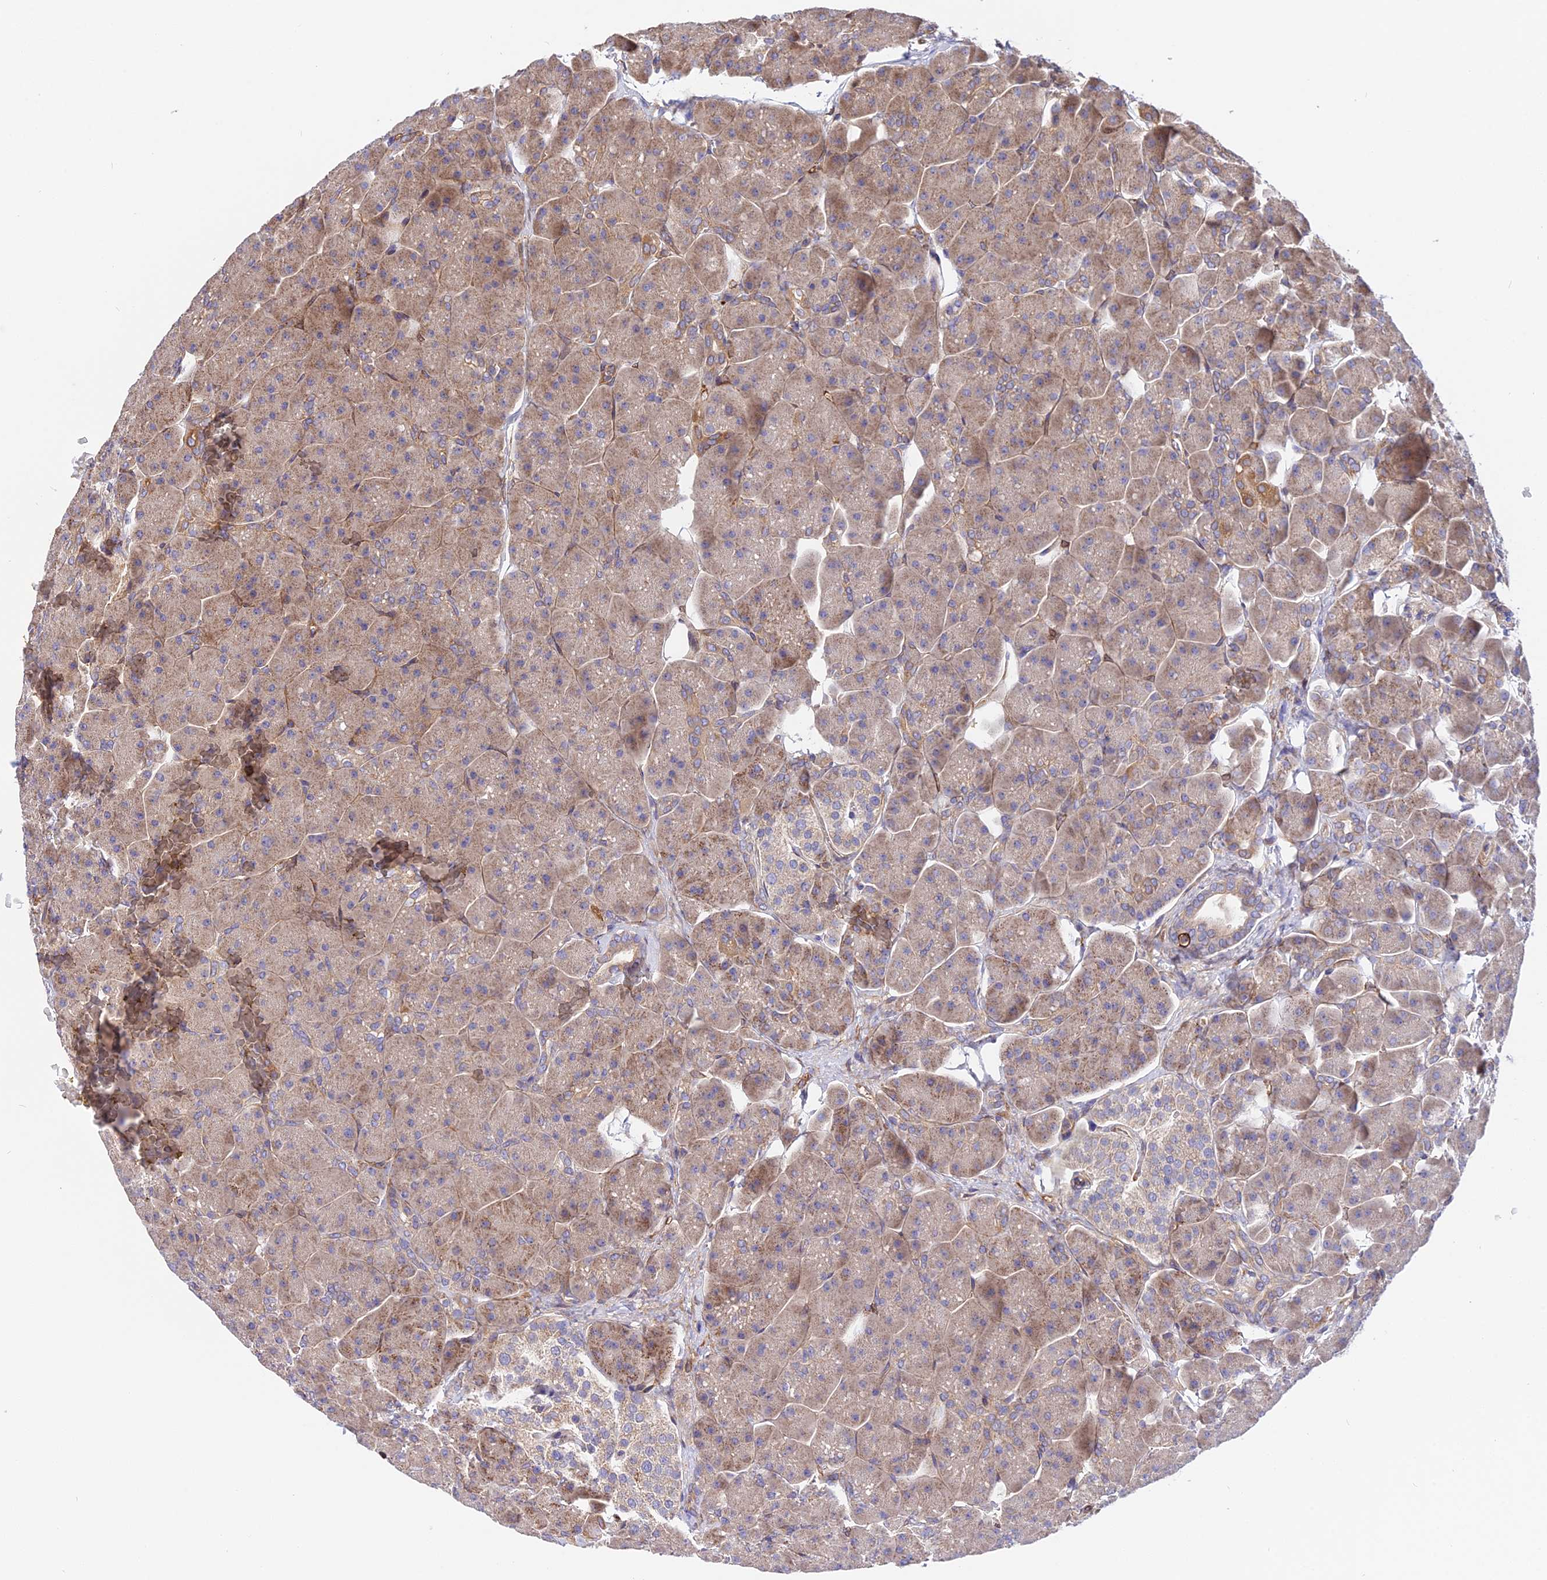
{"staining": {"intensity": "moderate", "quantity": ">75%", "location": "cytoplasmic/membranous"}, "tissue": "pancreas", "cell_type": "Exocrine glandular cells", "image_type": "normal", "snomed": [{"axis": "morphology", "description": "Normal tissue, NOS"}, {"axis": "topography", "description": "Pancreas"}], "caption": "Immunohistochemical staining of benign human pancreas exhibits moderate cytoplasmic/membranous protein staining in approximately >75% of exocrine glandular cells.", "gene": "TRIM43B", "patient": {"sex": "male", "age": 66}}